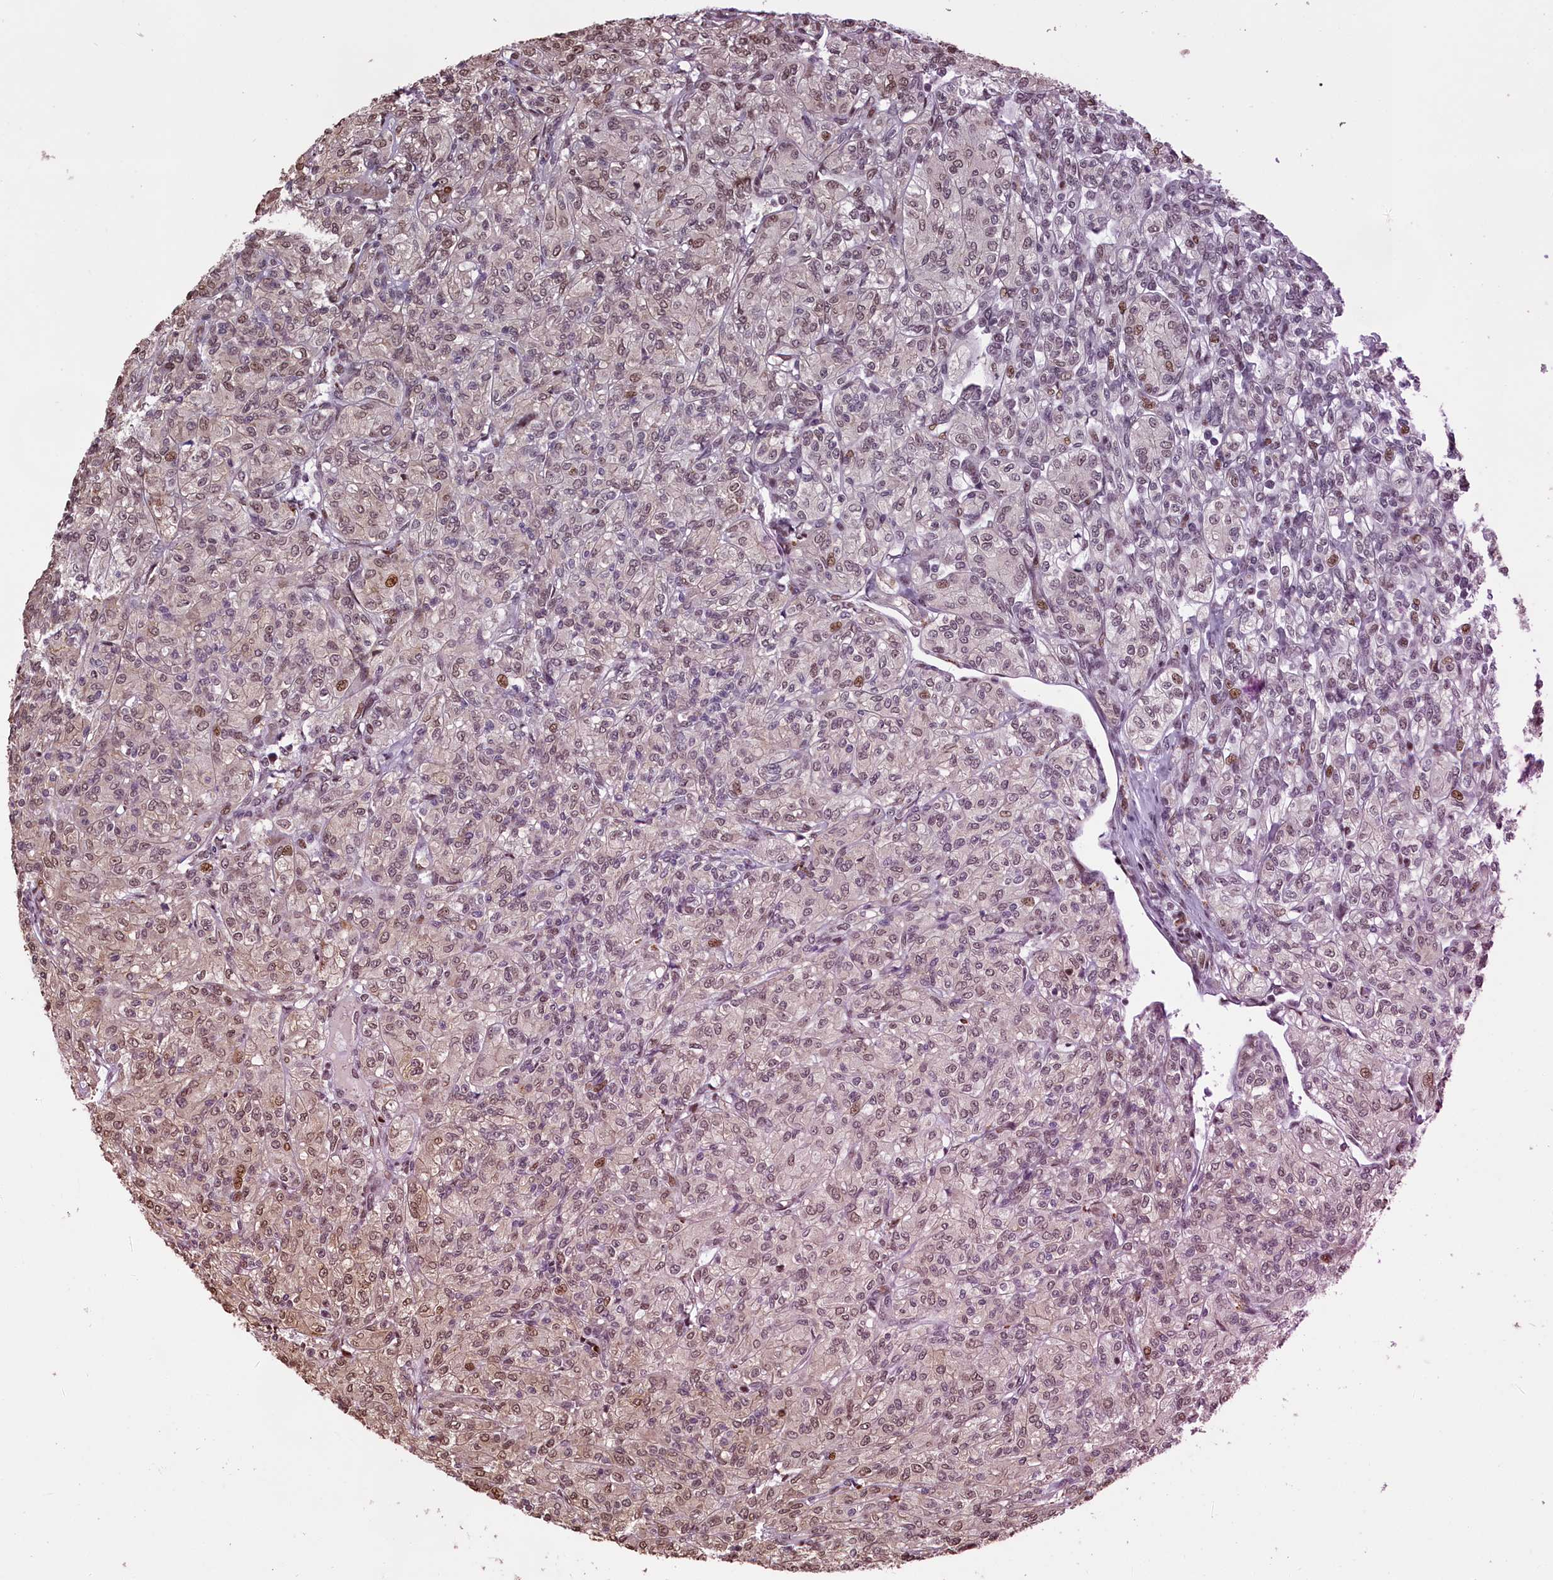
{"staining": {"intensity": "weak", "quantity": "25%-75%", "location": "nuclear"}, "tissue": "renal cancer", "cell_type": "Tumor cells", "image_type": "cancer", "snomed": [{"axis": "morphology", "description": "Adenocarcinoma, NOS"}, {"axis": "topography", "description": "Kidney"}], "caption": "Weak nuclear staining is identified in about 25%-75% of tumor cells in renal adenocarcinoma.", "gene": "RELB", "patient": {"sex": "male", "age": 77}}